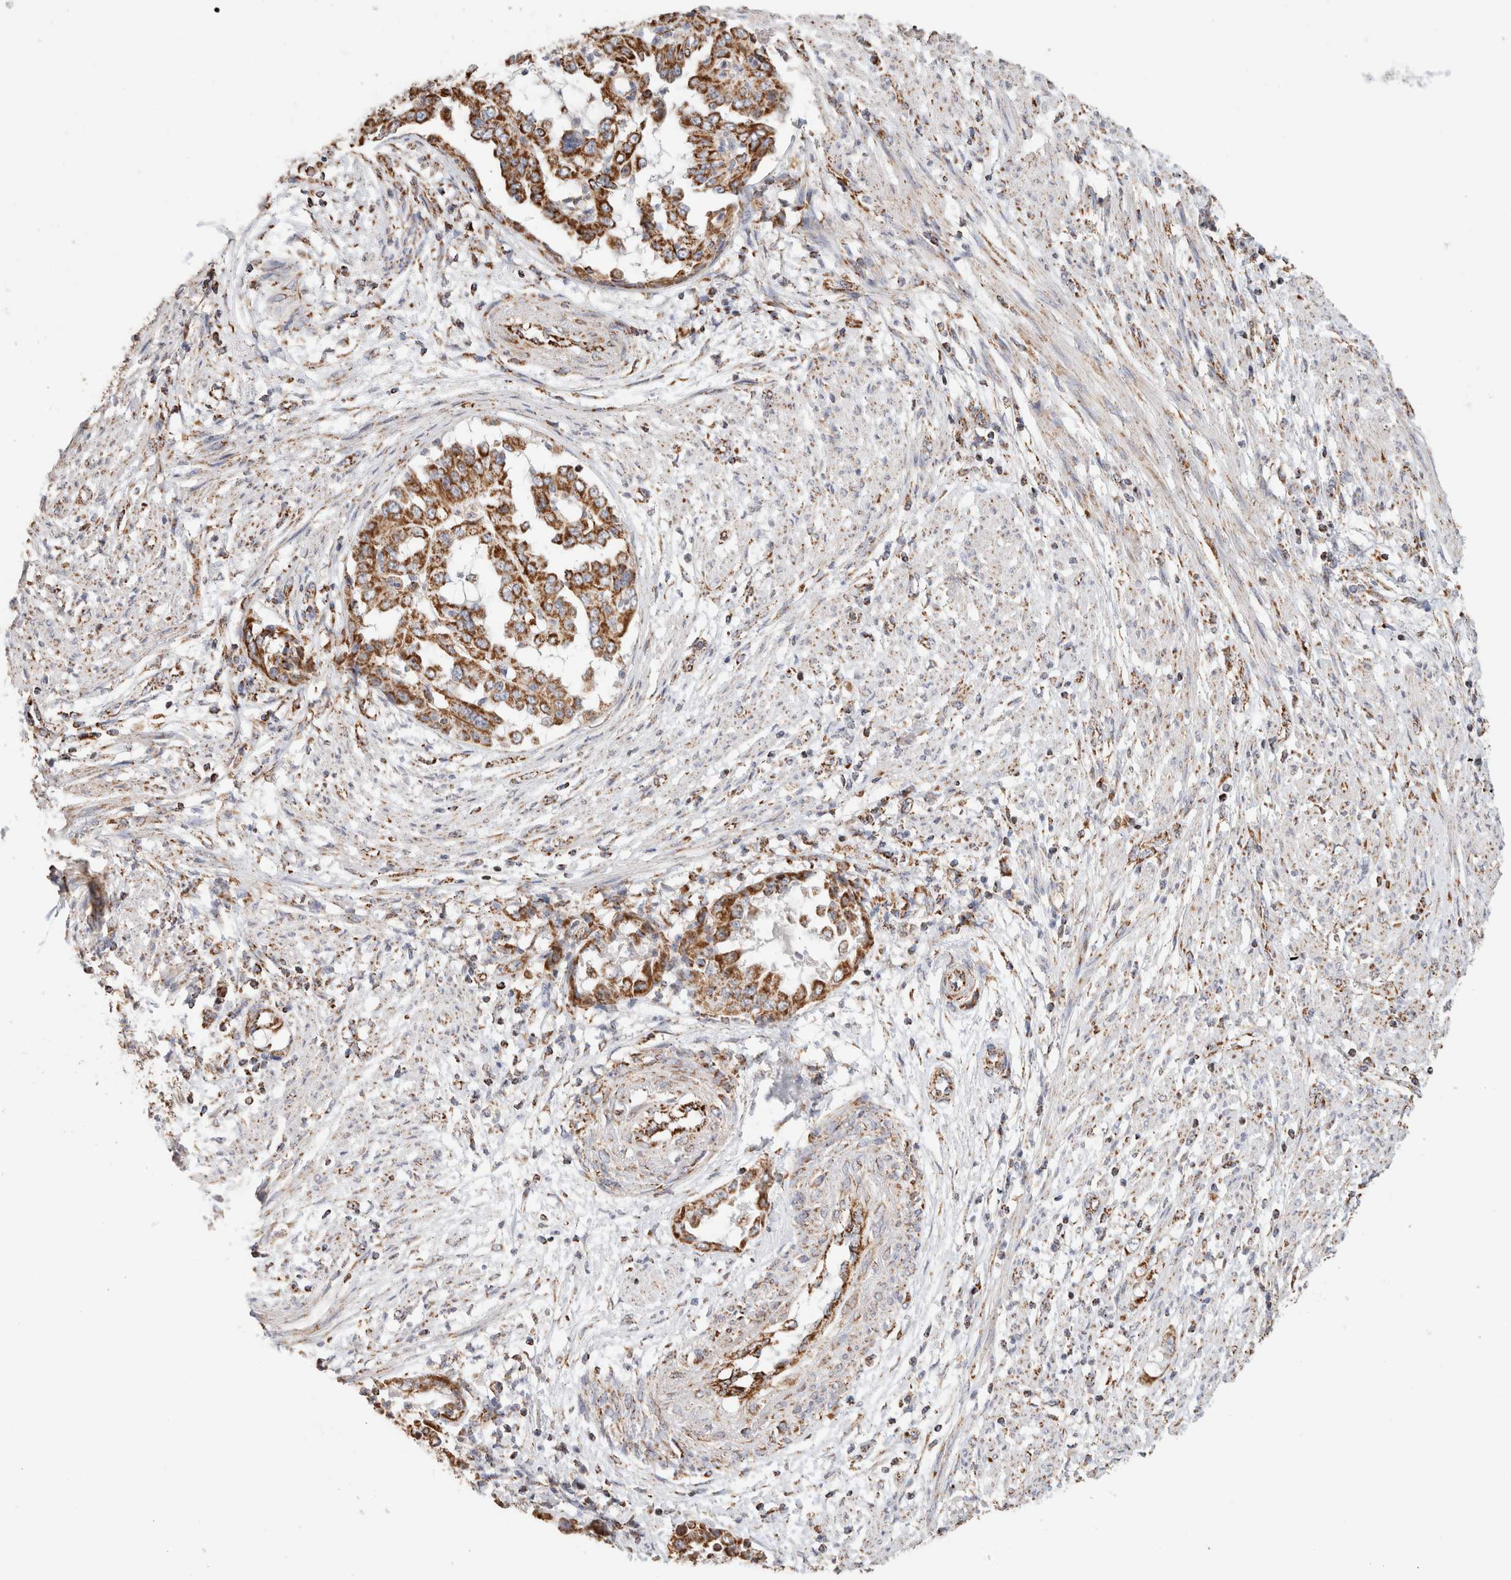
{"staining": {"intensity": "strong", "quantity": ">75%", "location": "cytoplasmic/membranous"}, "tissue": "endometrial cancer", "cell_type": "Tumor cells", "image_type": "cancer", "snomed": [{"axis": "morphology", "description": "Adenocarcinoma, NOS"}, {"axis": "topography", "description": "Endometrium"}], "caption": "Protein expression analysis of endometrial adenocarcinoma demonstrates strong cytoplasmic/membranous staining in approximately >75% of tumor cells.", "gene": "C1QBP", "patient": {"sex": "female", "age": 85}}